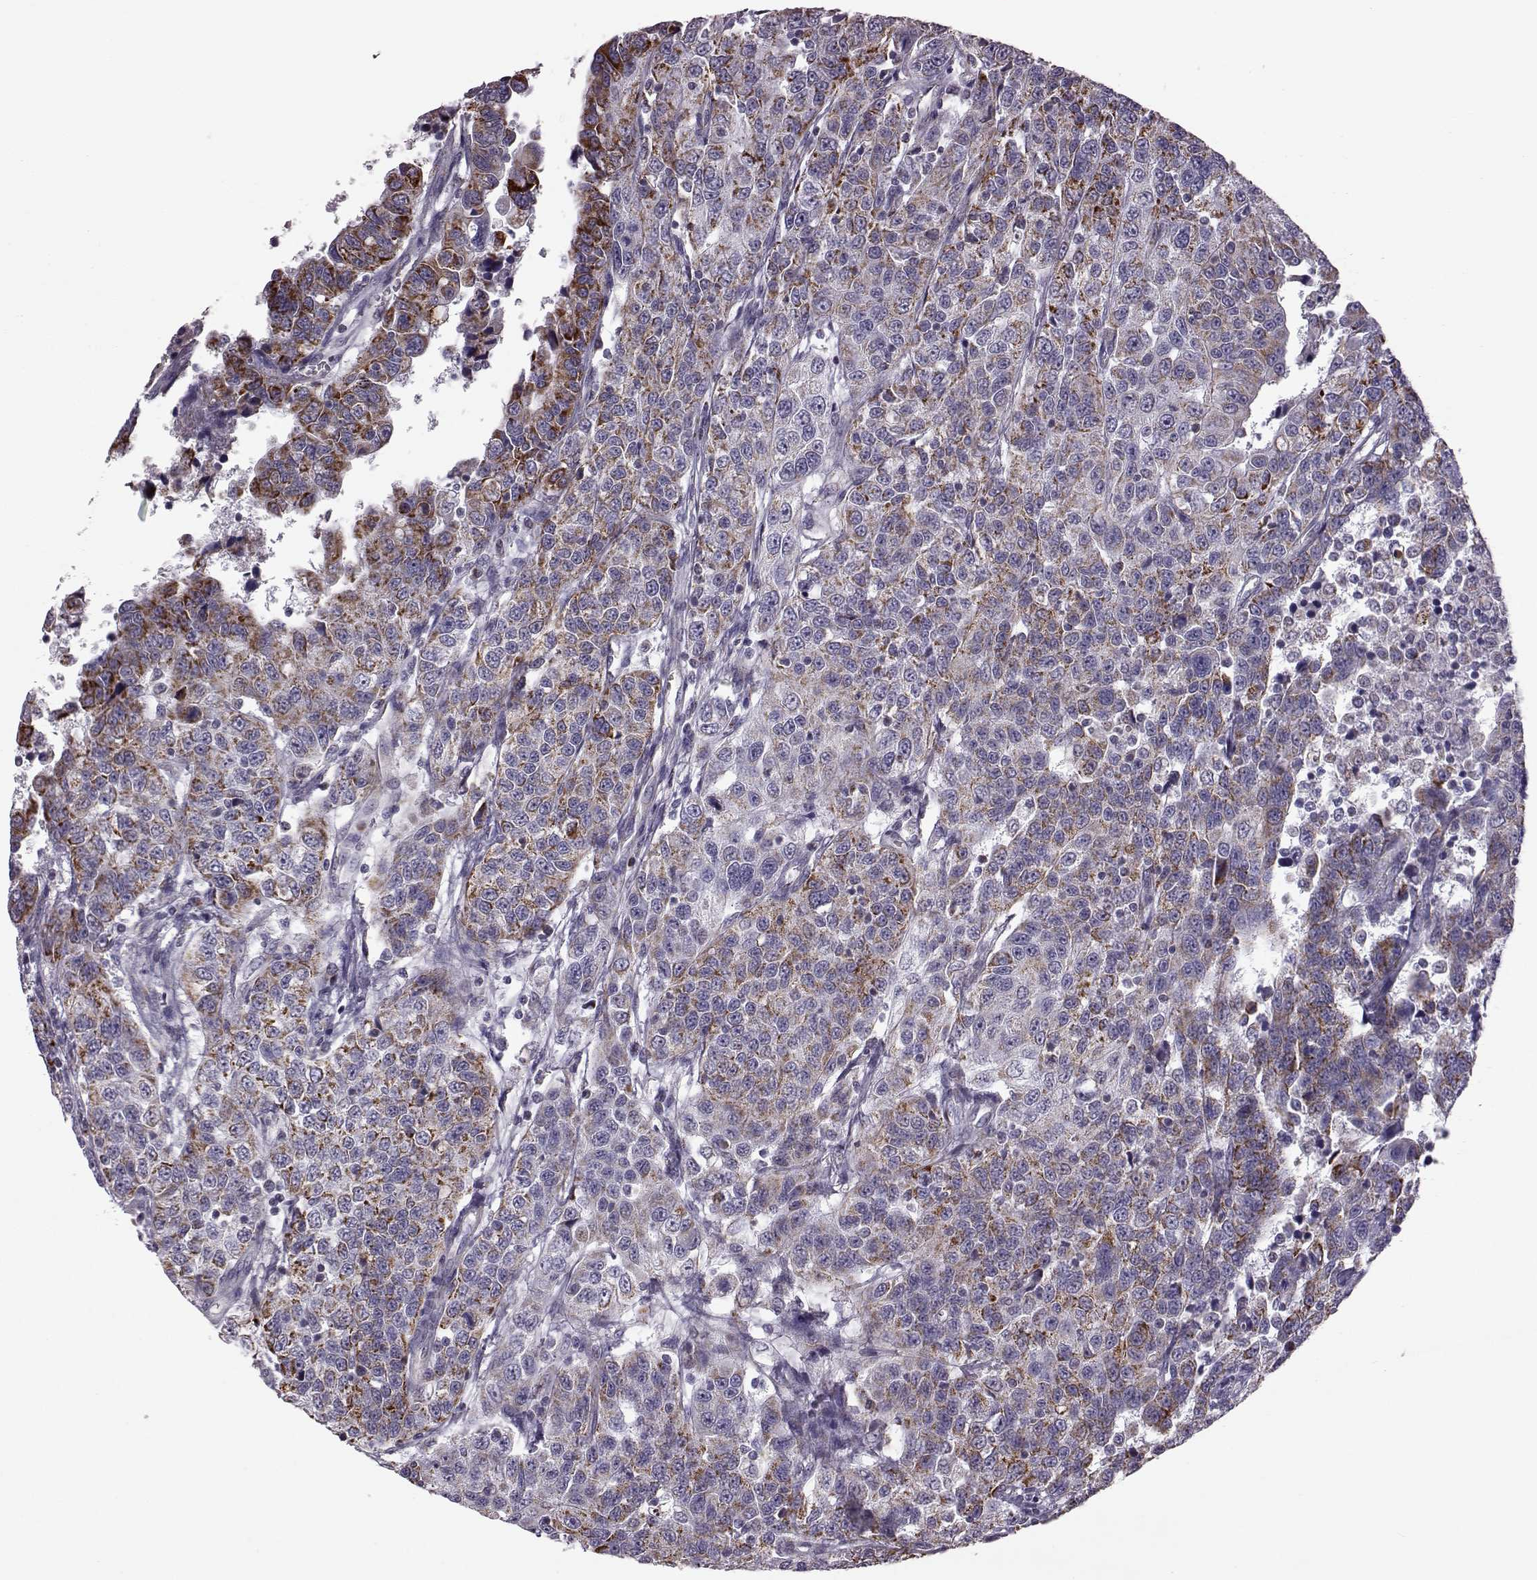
{"staining": {"intensity": "strong", "quantity": ">75%", "location": "cytoplasmic/membranous"}, "tissue": "urothelial cancer", "cell_type": "Tumor cells", "image_type": "cancer", "snomed": [{"axis": "morphology", "description": "Urothelial carcinoma, NOS"}, {"axis": "morphology", "description": "Urothelial carcinoma, High grade"}, {"axis": "topography", "description": "Urinary bladder"}], "caption": "The photomicrograph exhibits staining of urothelial cancer, revealing strong cytoplasmic/membranous protein staining (brown color) within tumor cells. The staining is performed using DAB brown chromogen to label protein expression. The nuclei are counter-stained blue using hematoxylin.", "gene": "RIMS2", "patient": {"sex": "female", "age": 73}}